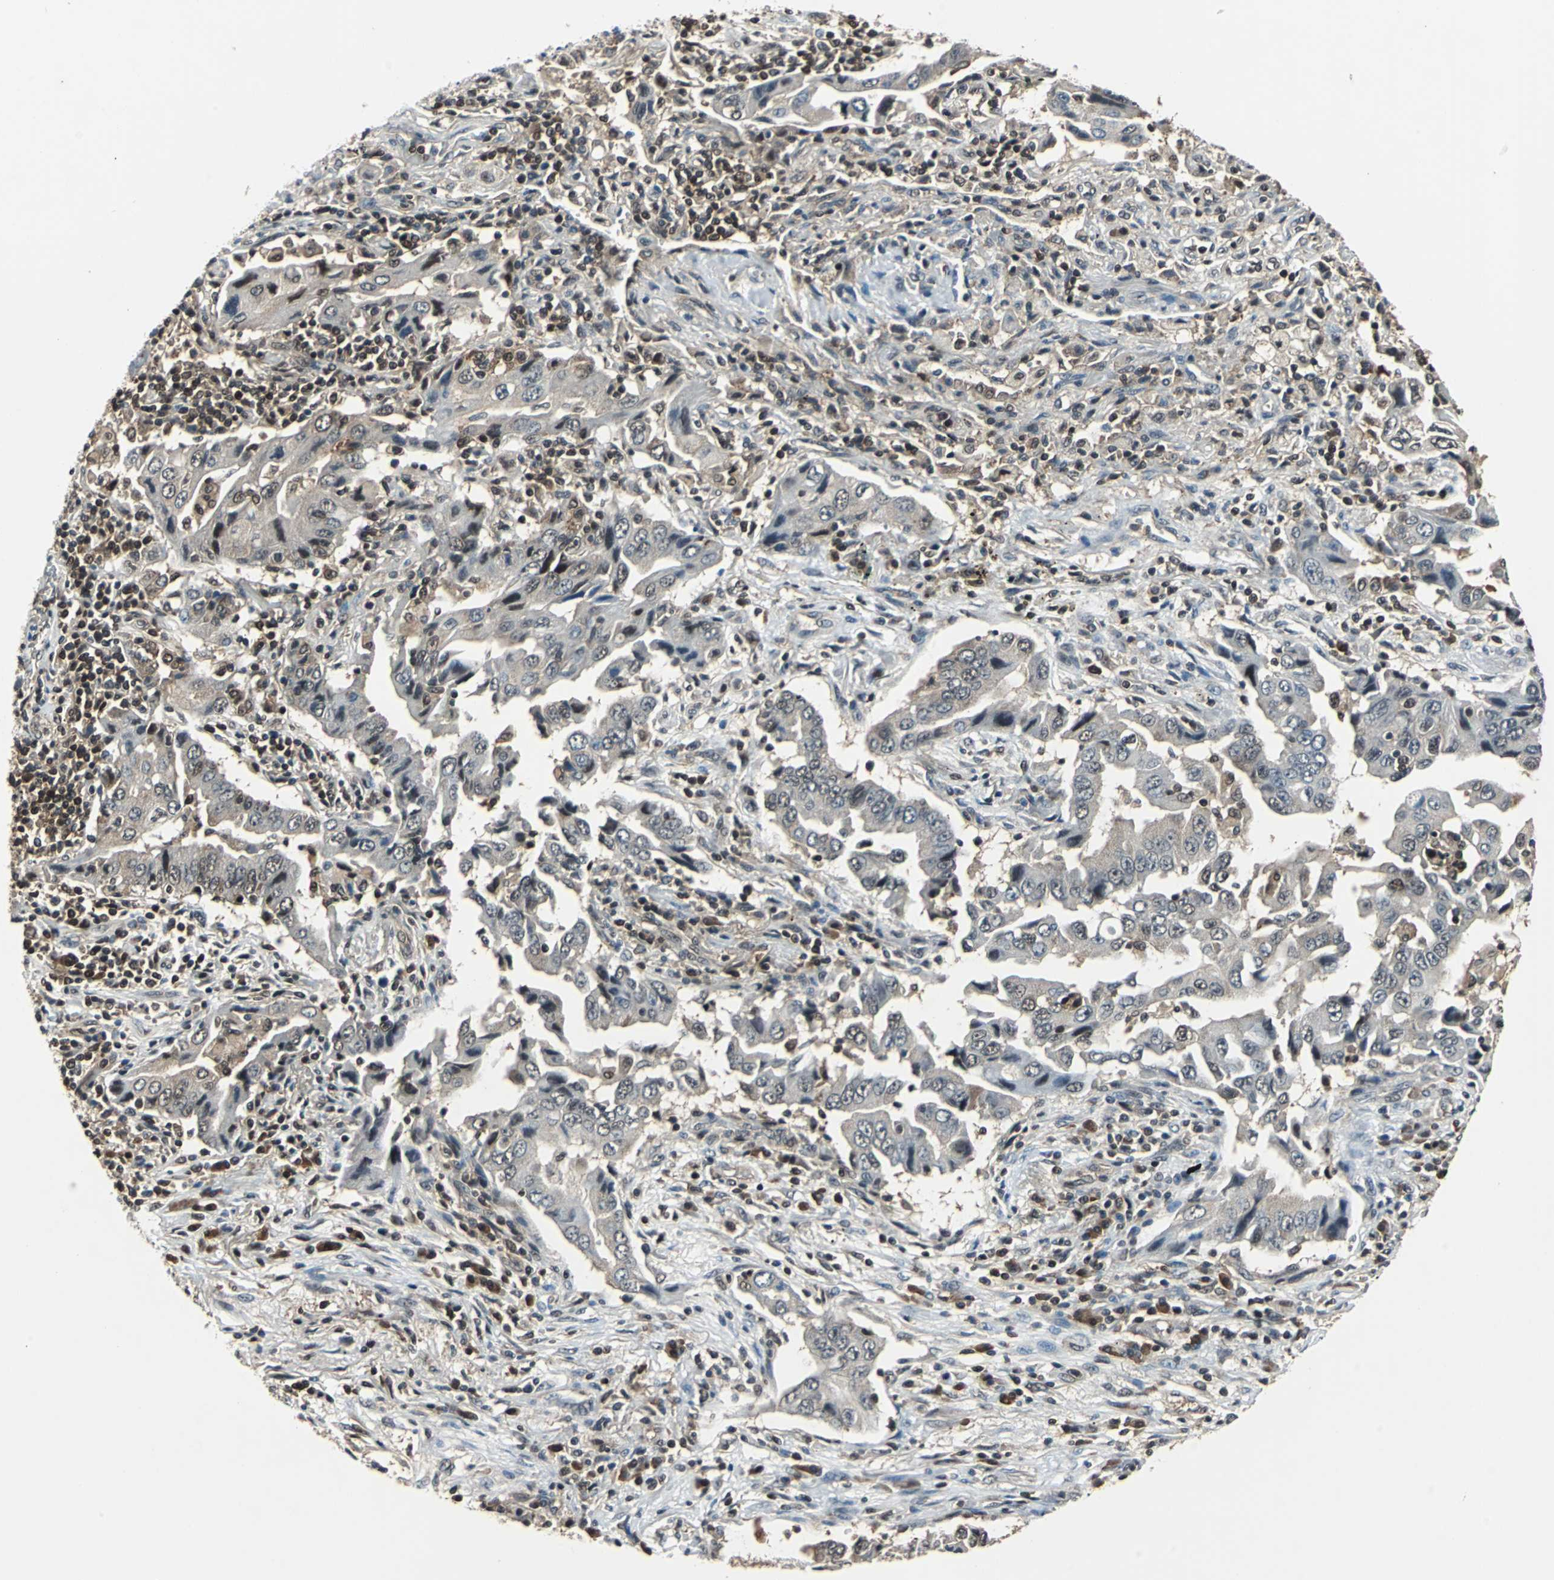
{"staining": {"intensity": "weak", "quantity": "25%-75%", "location": "cytoplasmic/membranous,nuclear"}, "tissue": "lung cancer", "cell_type": "Tumor cells", "image_type": "cancer", "snomed": [{"axis": "morphology", "description": "Adenocarcinoma, NOS"}, {"axis": "topography", "description": "Lung"}], "caption": "A brown stain labels weak cytoplasmic/membranous and nuclear positivity of a protein in human adenocarcinoma (lung) tumor cells. The protein of interest is shown in brown color, while the nuclei are stained blue.", "gene": "PSME1", "patient": {"sex": "female", "age": 65}}